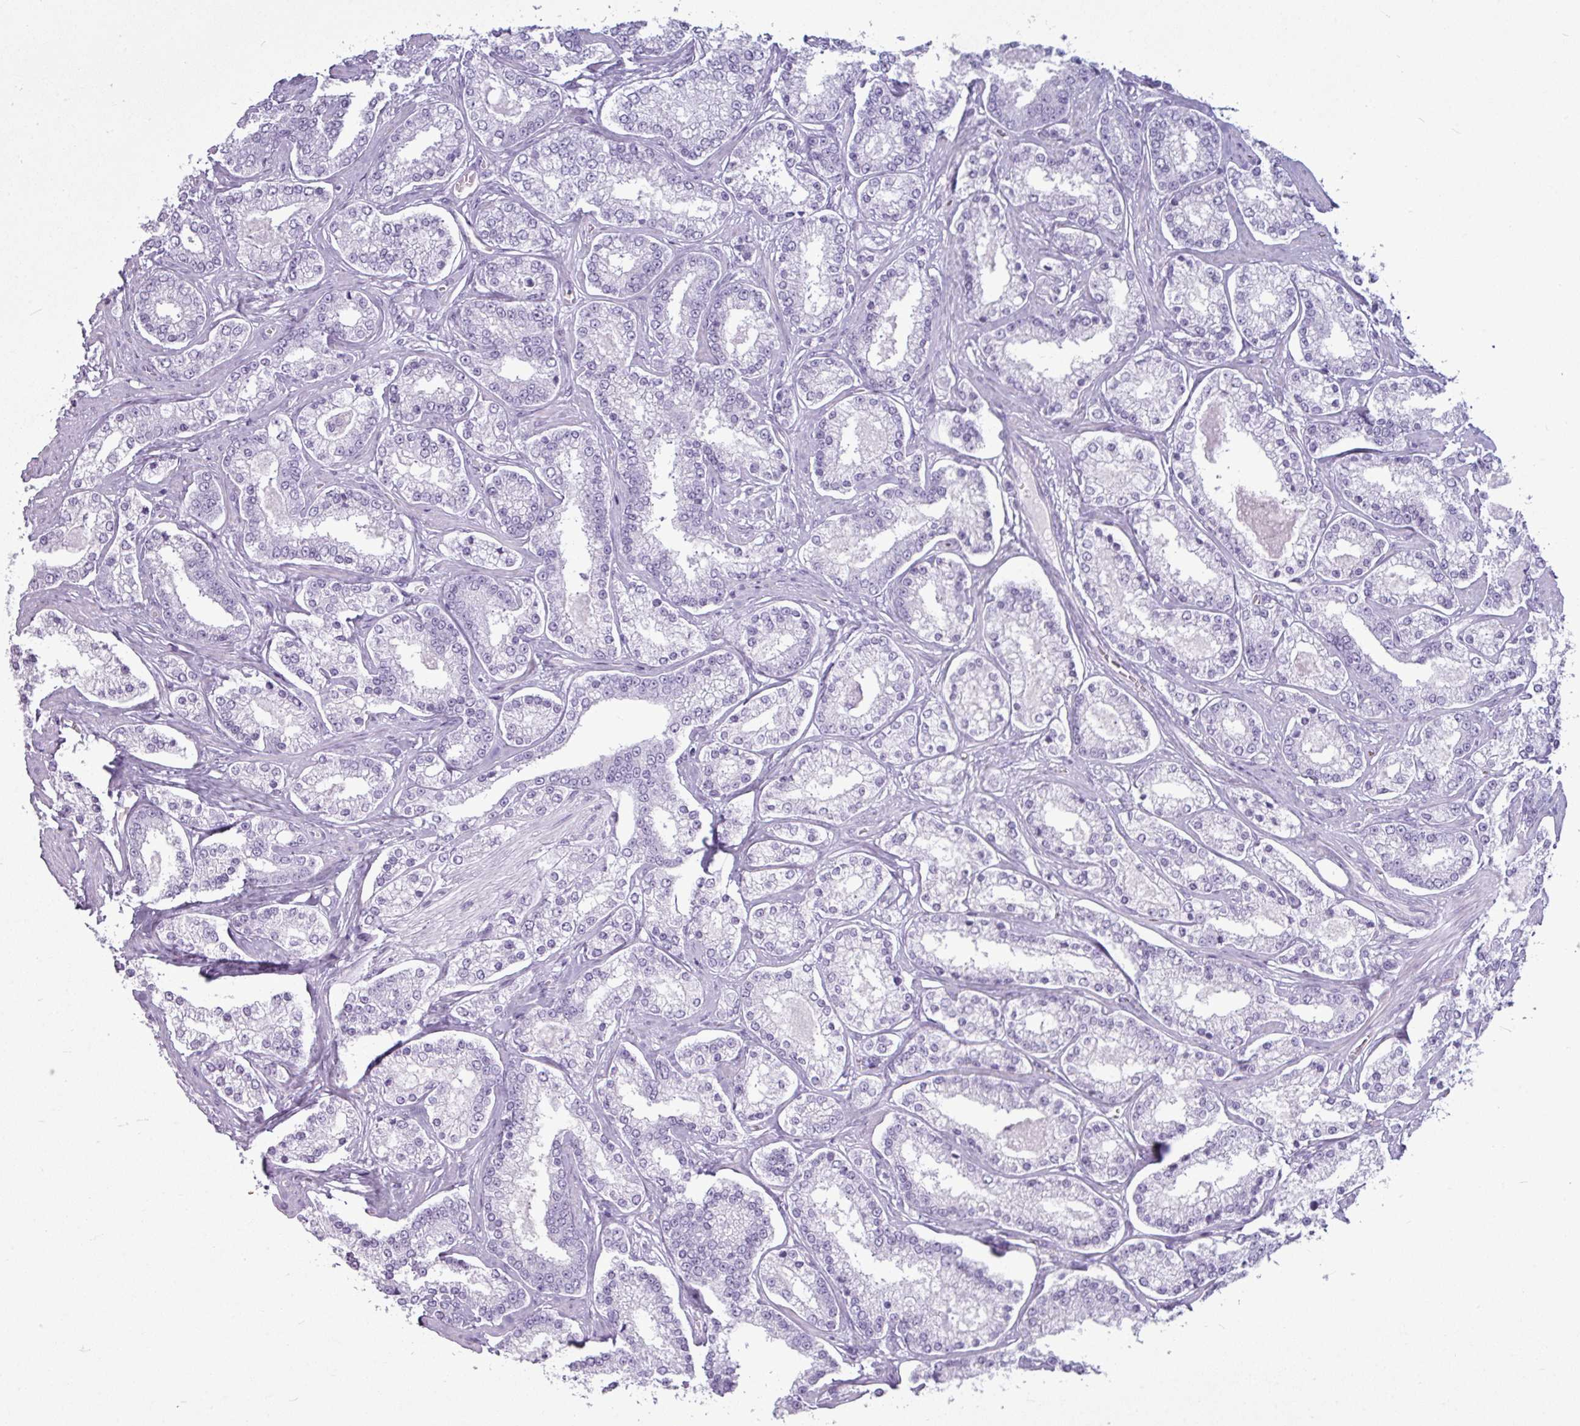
{"staining": {"intensity": "negative", "quantity": "none", "location": "none"}, "tissue": "prostate cancer", "cell_type": "Tumor cells", "image_type": "cancer", "snomed": [{"axis": "morphology", "description": "Normal tissue, NOS"}, {"axis": "morphology", "description": "Adenocarcinoma, High grade"}, {"axis": "topography", "description": "Prostate"}], "caption": "High power microscopy micrograph of an immunohistochemistry (IHC) histopathology image of high-grade adenocarcinoma (prostate), revealing no significant expression in tumor cells.", "gene": "AMY1B", "patient": {"sex": "male", "age": 83}}